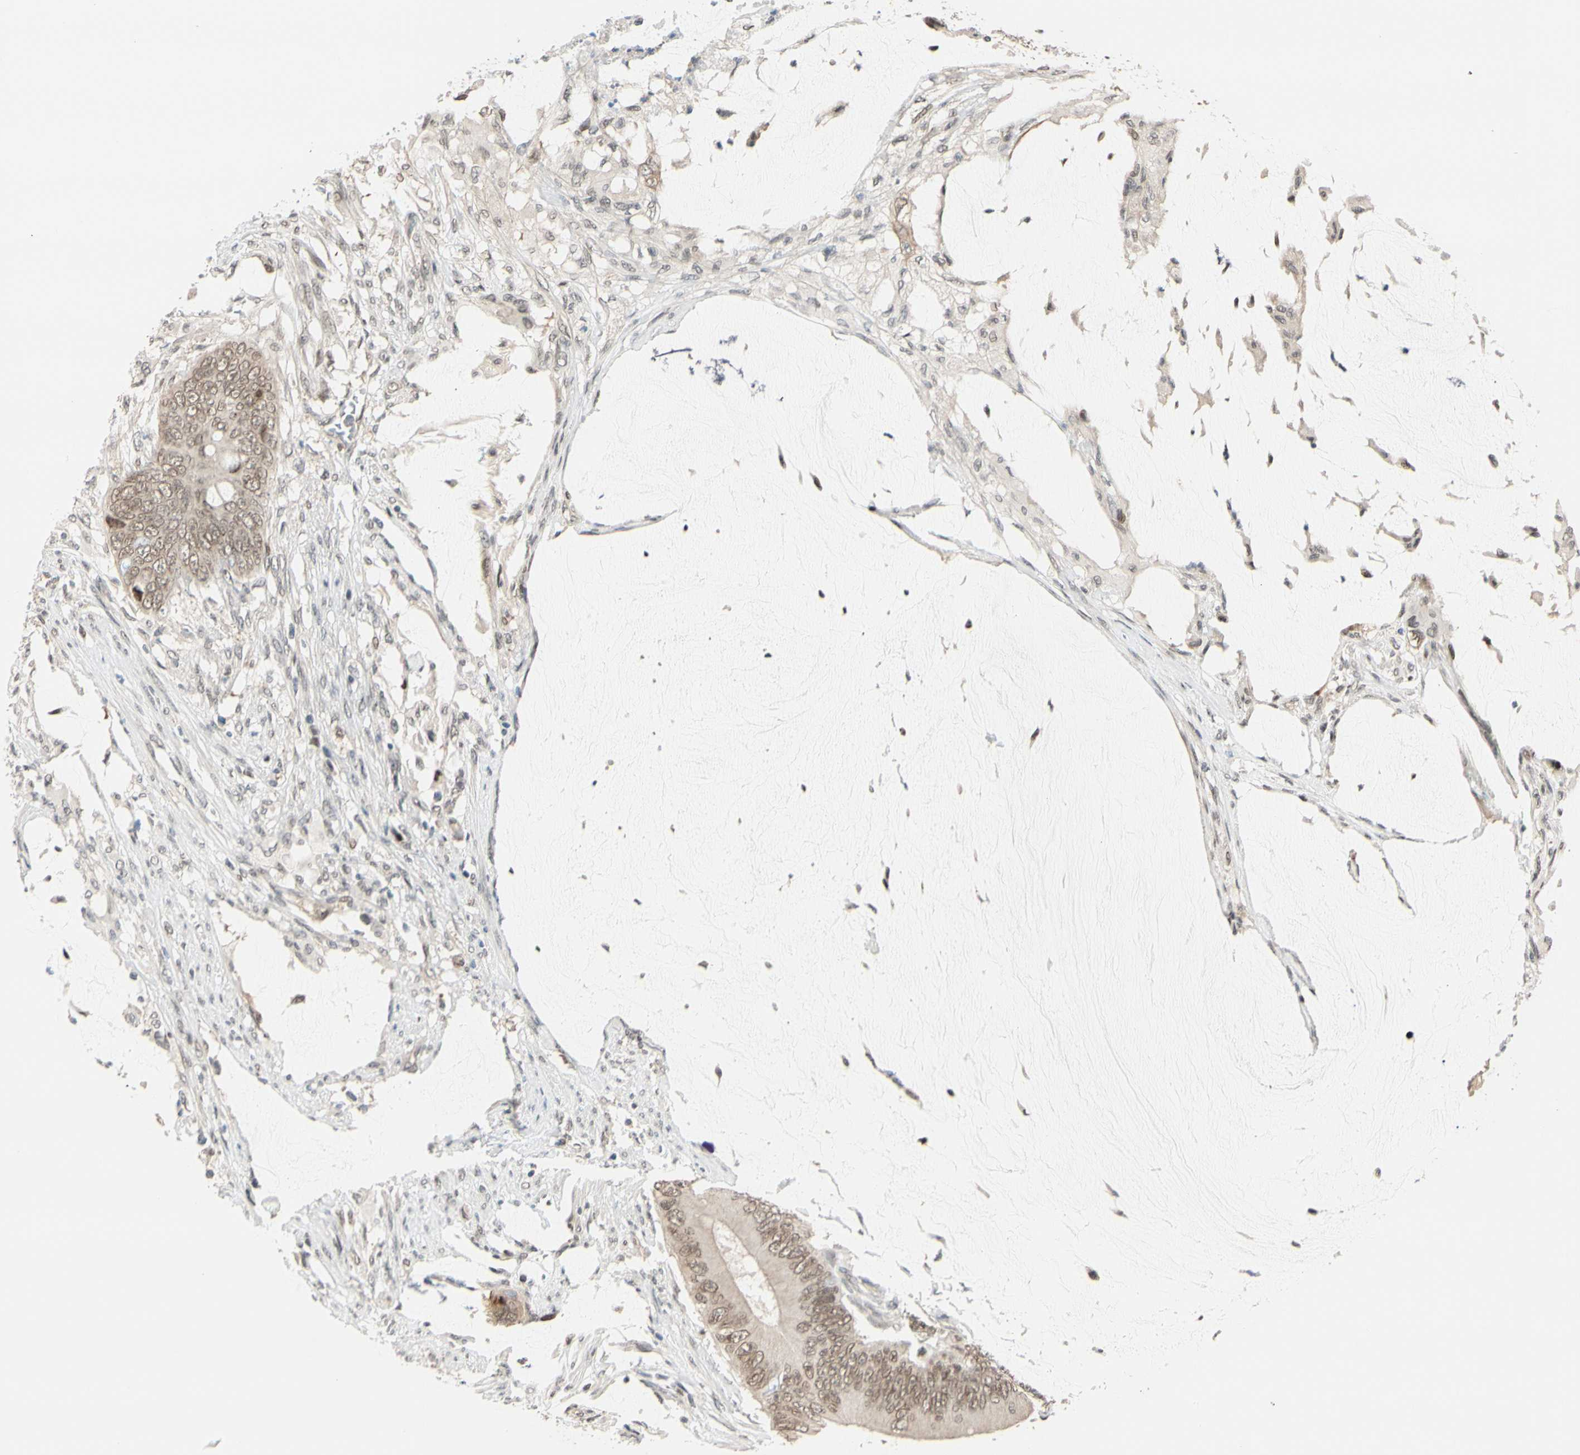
{"staining": {"intensity": "weak", "quantity": ">75%", "location": "nuclear"}, "tissue": "colorectal cancer", "cell_type": "Tumor cells", "image_type": "cancer", "snomed": [{"axis": "morphology", "description": "Adenocarcinoma, NOS"}, {"axis": "topography", "description": "Rectum"}], "caption": "Human colorectal cancer stained with a protein marker shows weak staining in tumor cells.", "gene": "SUFU", "patient": {"sex": "female", "age": 77}}